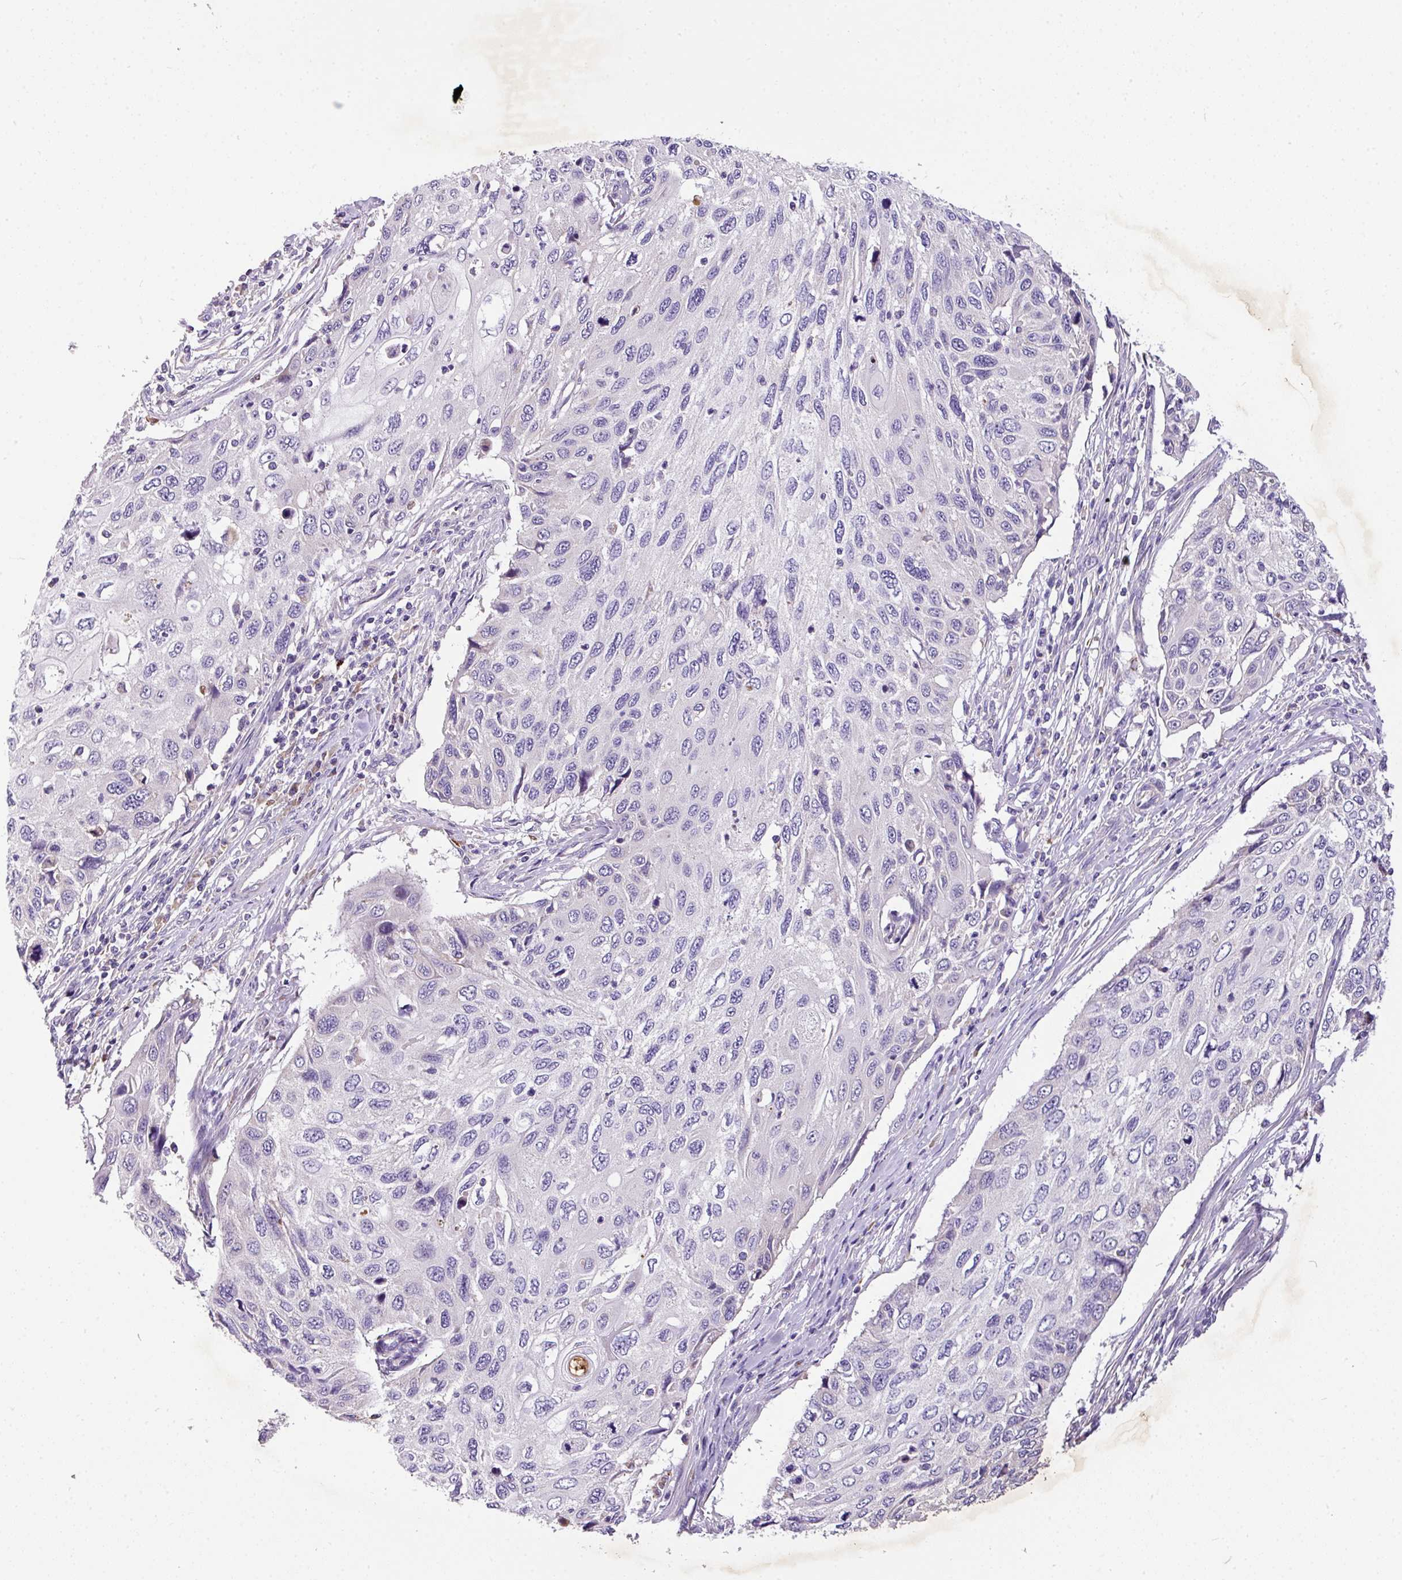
{"staining": {"intensity": "negative", "quantity": "none", "location": "none"}, "tissue": "cervical cancer", "cell_type": "Tumor cells", "image_type": "cancer", "snomed": [{"axis": "morphology", "description": "Squamous cell carcinoma, NOS"}, {"axis": "topography", "description": "Cervix"}], "caption": "Tumor cells are negative for protein expression in human cervical squamous cell carcinoma.", "gene": "ANXA2R", "patient": {"sex": "female", "age": 70}}